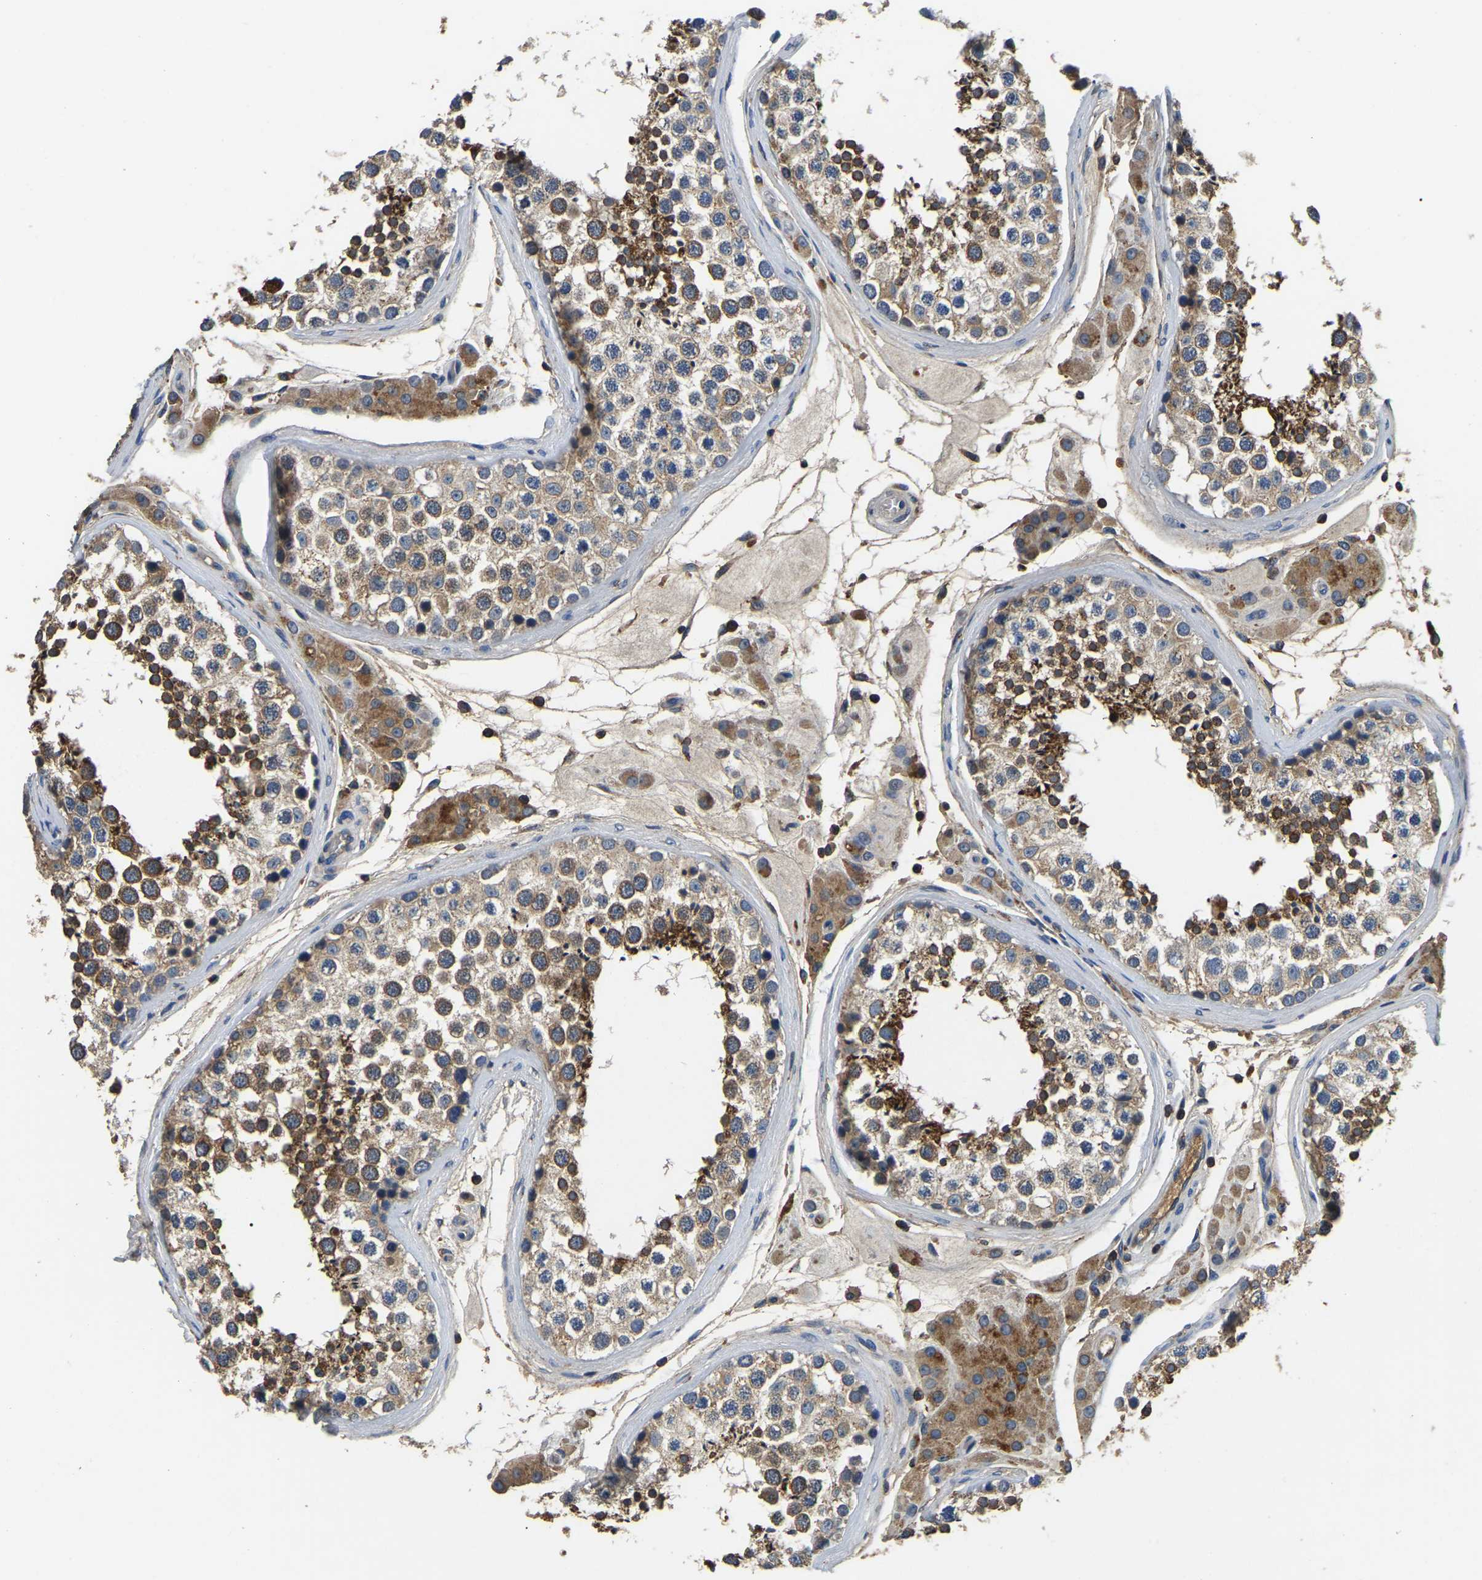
{"staining": {"intensity": "moderate", "quantity": ">75%", "location": "cytoplasmic/membranous"}, "tissue": "testis", "cell_type": "Cells in seminiferous ducts", "image_type": "normal", "snomed": [{"axis": "morphology", "description": "Normal tissue, NOS"}, {"axis": "topography", "description": "Testis"}], "caption": "High-power microscopy captured an IHC image of unremarkable testis, revealing moderate cytoplasmic/membranous staining in approximately >75% of cells in seminiferous ducts.", "gene": "SMPD2", "patient": {"sex": "male", "age": 46}}